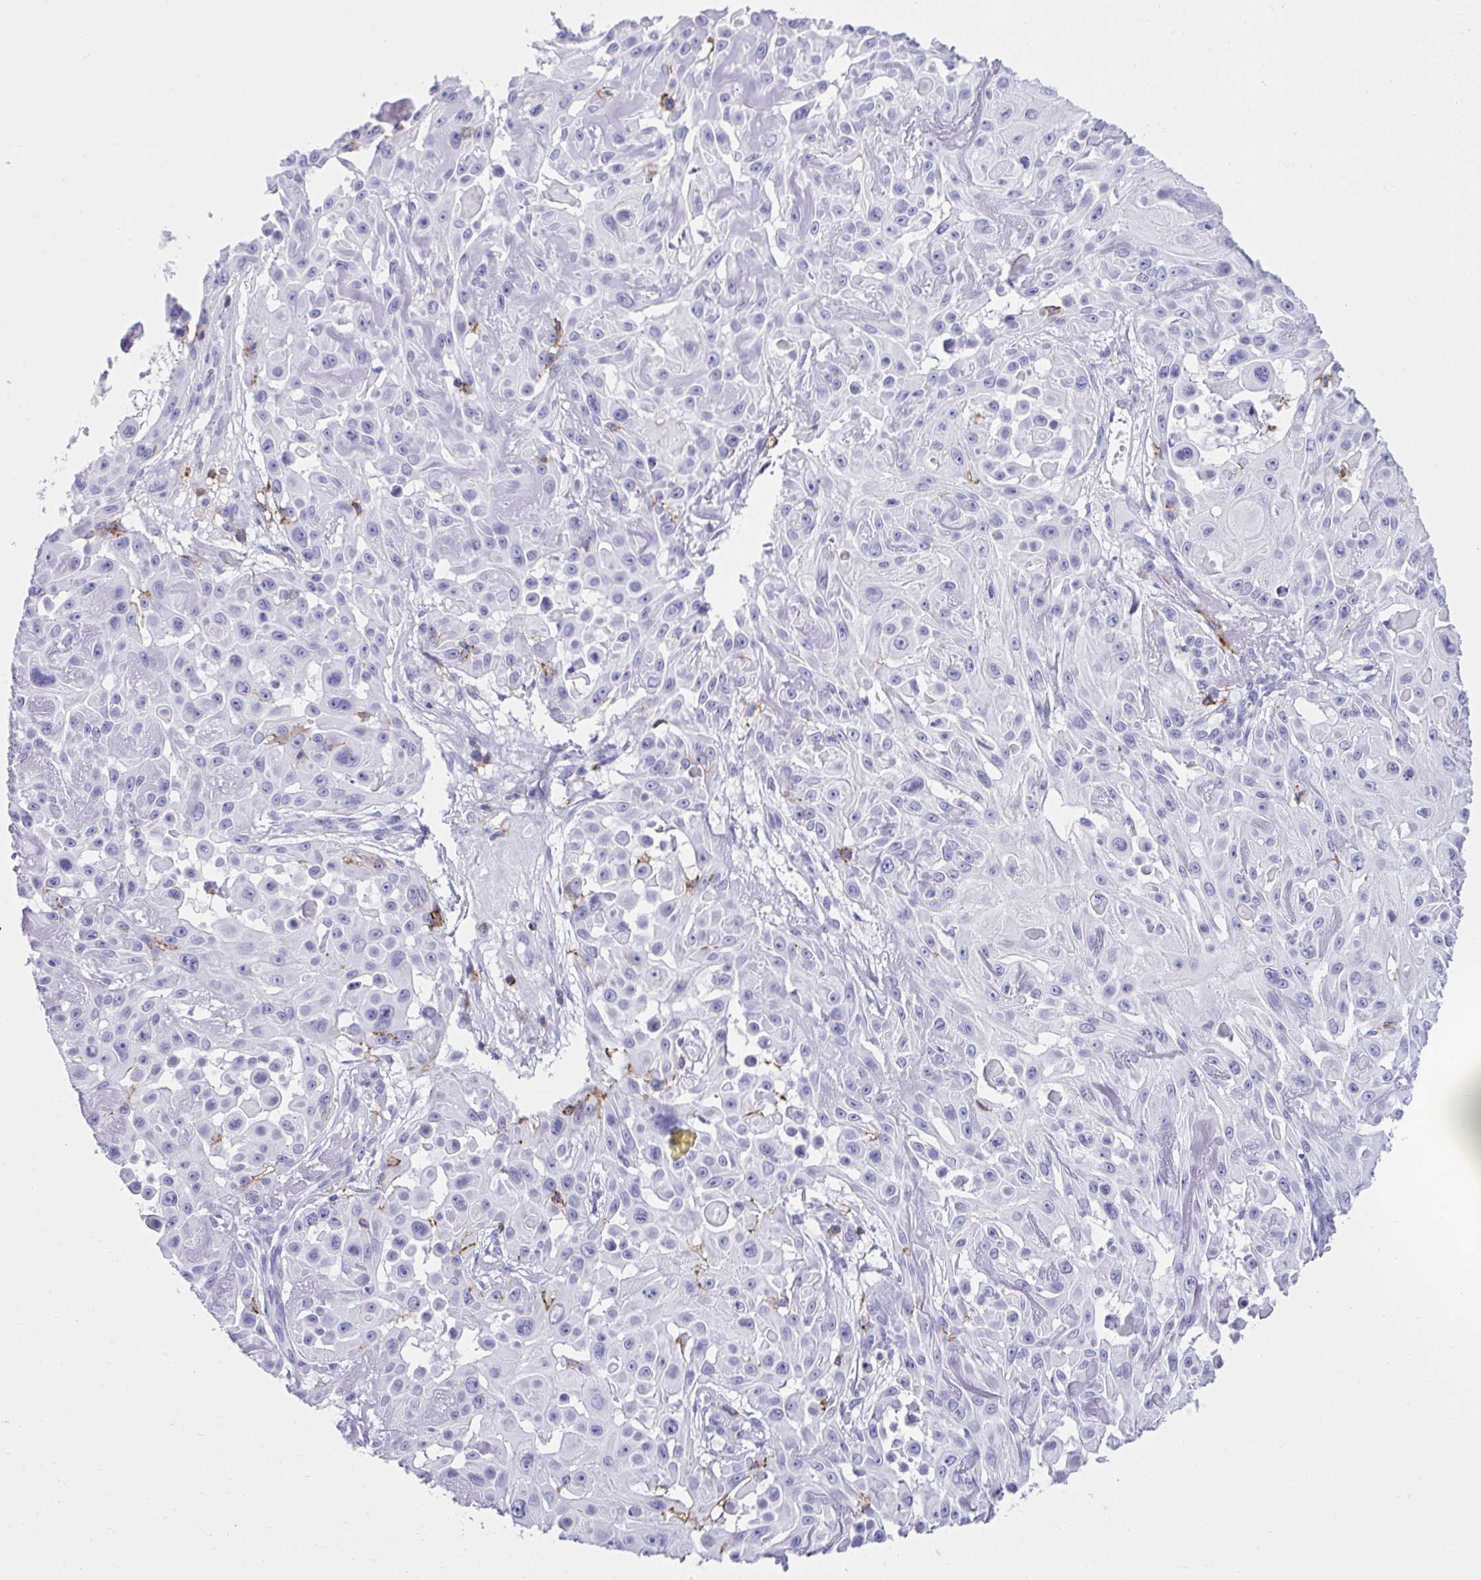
{"staining": {"intensity": "negative", "quantity": "none", "location": "none"}, "tissue": "skin cancer", "cell_type": "Tumor cells", "image_type": "cancer", "snomed": [{"axis": "morphology", "description": "Squamous cell carcinoma, NOS"}, {"axis": "topography", "description": "Skin"}], "caption": "Skin cancer (squamous cell carcinoma) stained for a protein using immunohistochemistry displays no expression tumor cells.", "gene": "SPN", "patient": {"sex": "male", "age": 91}}